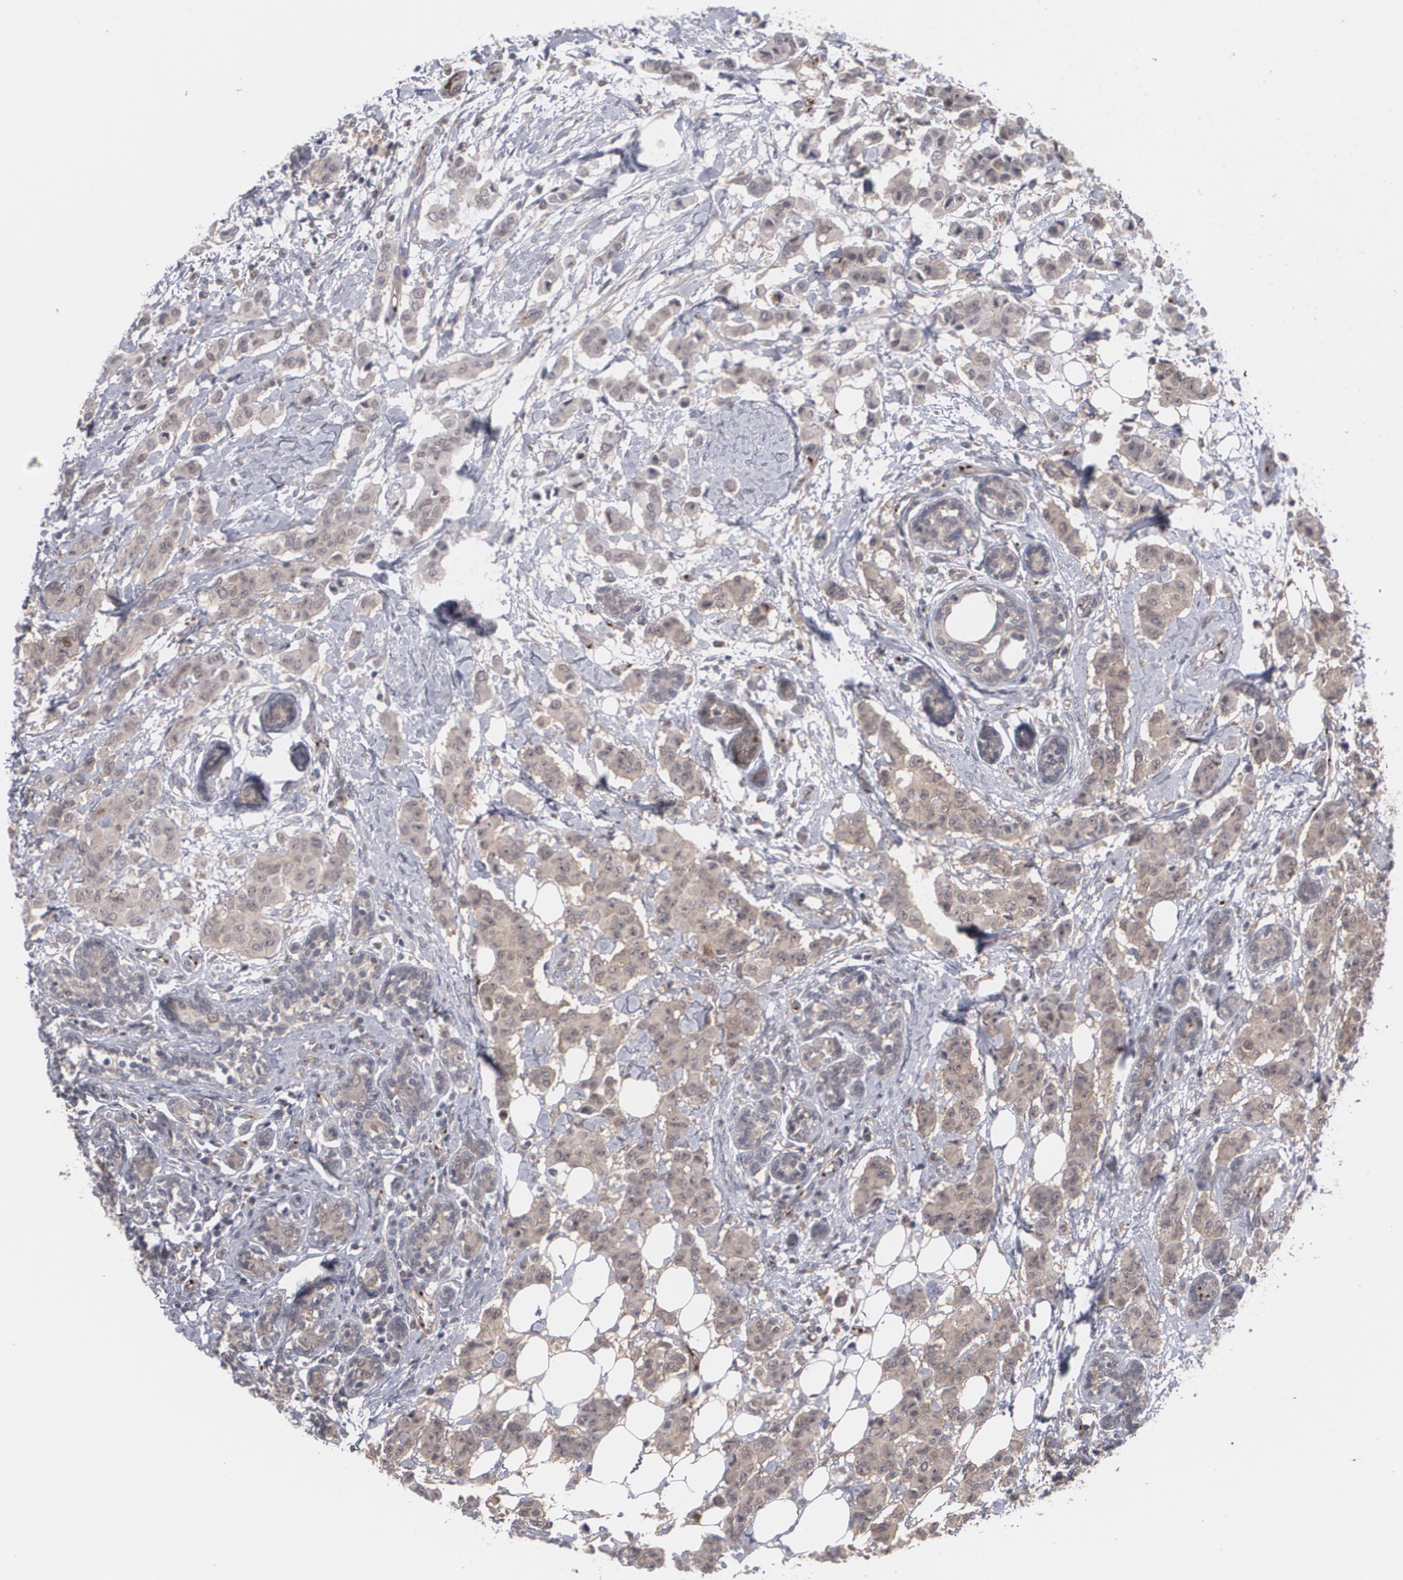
{"staining": {"intensity": "weak", "quantity": ">75%", "location": "cytoplasmic/membranous"}, "tissue": "breast cancer", "cell_type": "Tumor cells", "image_type": "cancer", "snomed": [{"axis": "morphology", "description": "Duct carcinoma"}, {"axis": "topography", "description": "Breast"}], "caption": "Breast cancer (invasive ductal carcinoma) stained with DAB immunohistochemistry shows low levels of weak cytoplasmic/membranous staining in about >75% of tumor cells.", "gene": "HTT", "patient": {"sex": "female", "age": 40}}